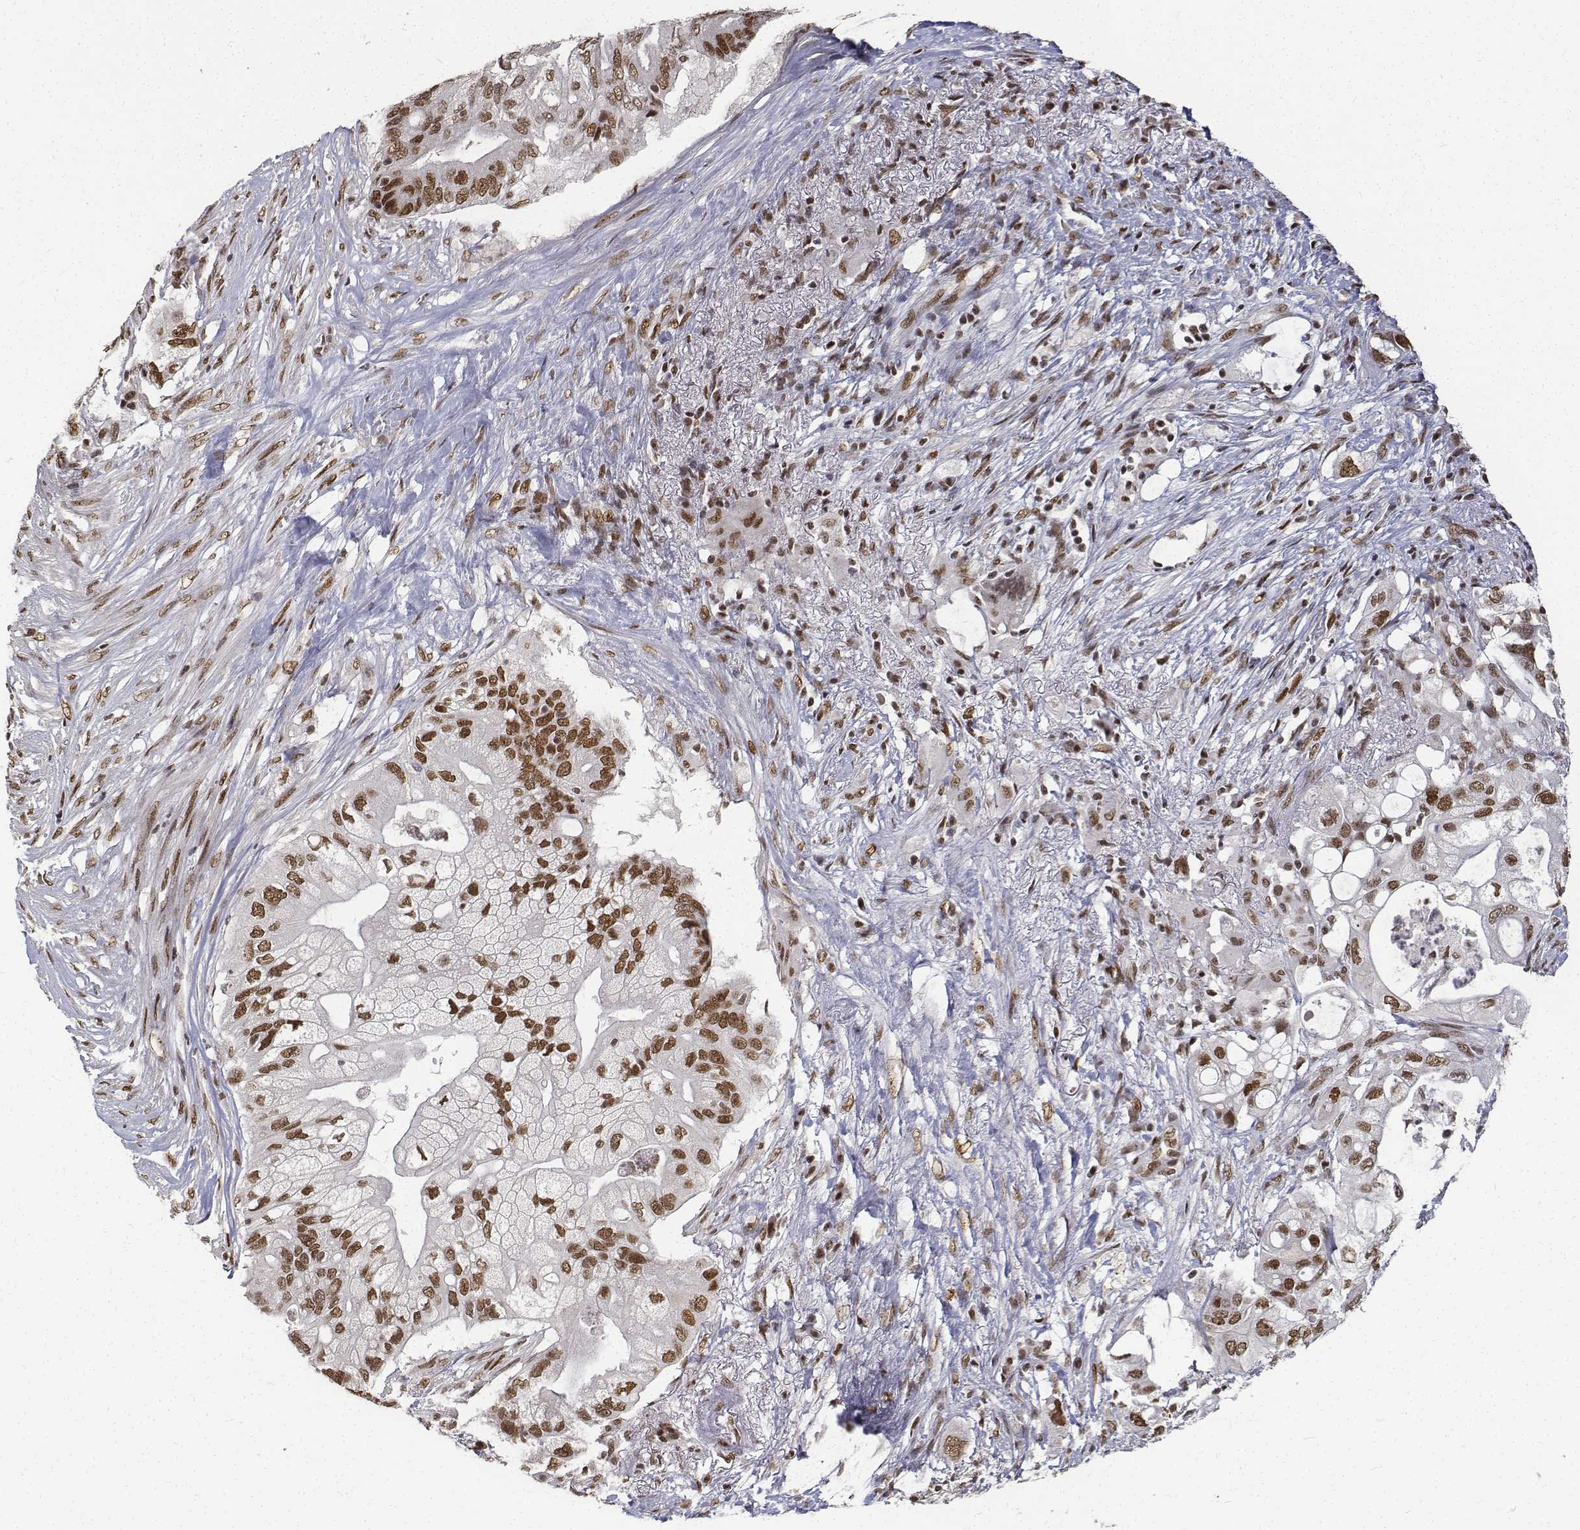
{"staining": {"intensity": "moderate", "quantity": ">75%", "location": "nuclear"}, "tissue": "pancreatic cancer", "cell_type": "Tumor cells", "image_type": "cancer", "snomed": [{"axis": "morphology", "description": "Adenocarcinoma, NOS"}, {"axis": "topography", "description": "Pancreas"}], "caption": "Pancreatic cancer stained with DAB immunohistochemistry exhibits medium levels of moderate nuclear expression in approximately >75% of tumor cells. (DAB (3,3'-diaminobenzidine) = brown stain, brightfield microscopy at high magnification).", "gene": "ATRX", "patient": {"sex": "female", "age": 72}}